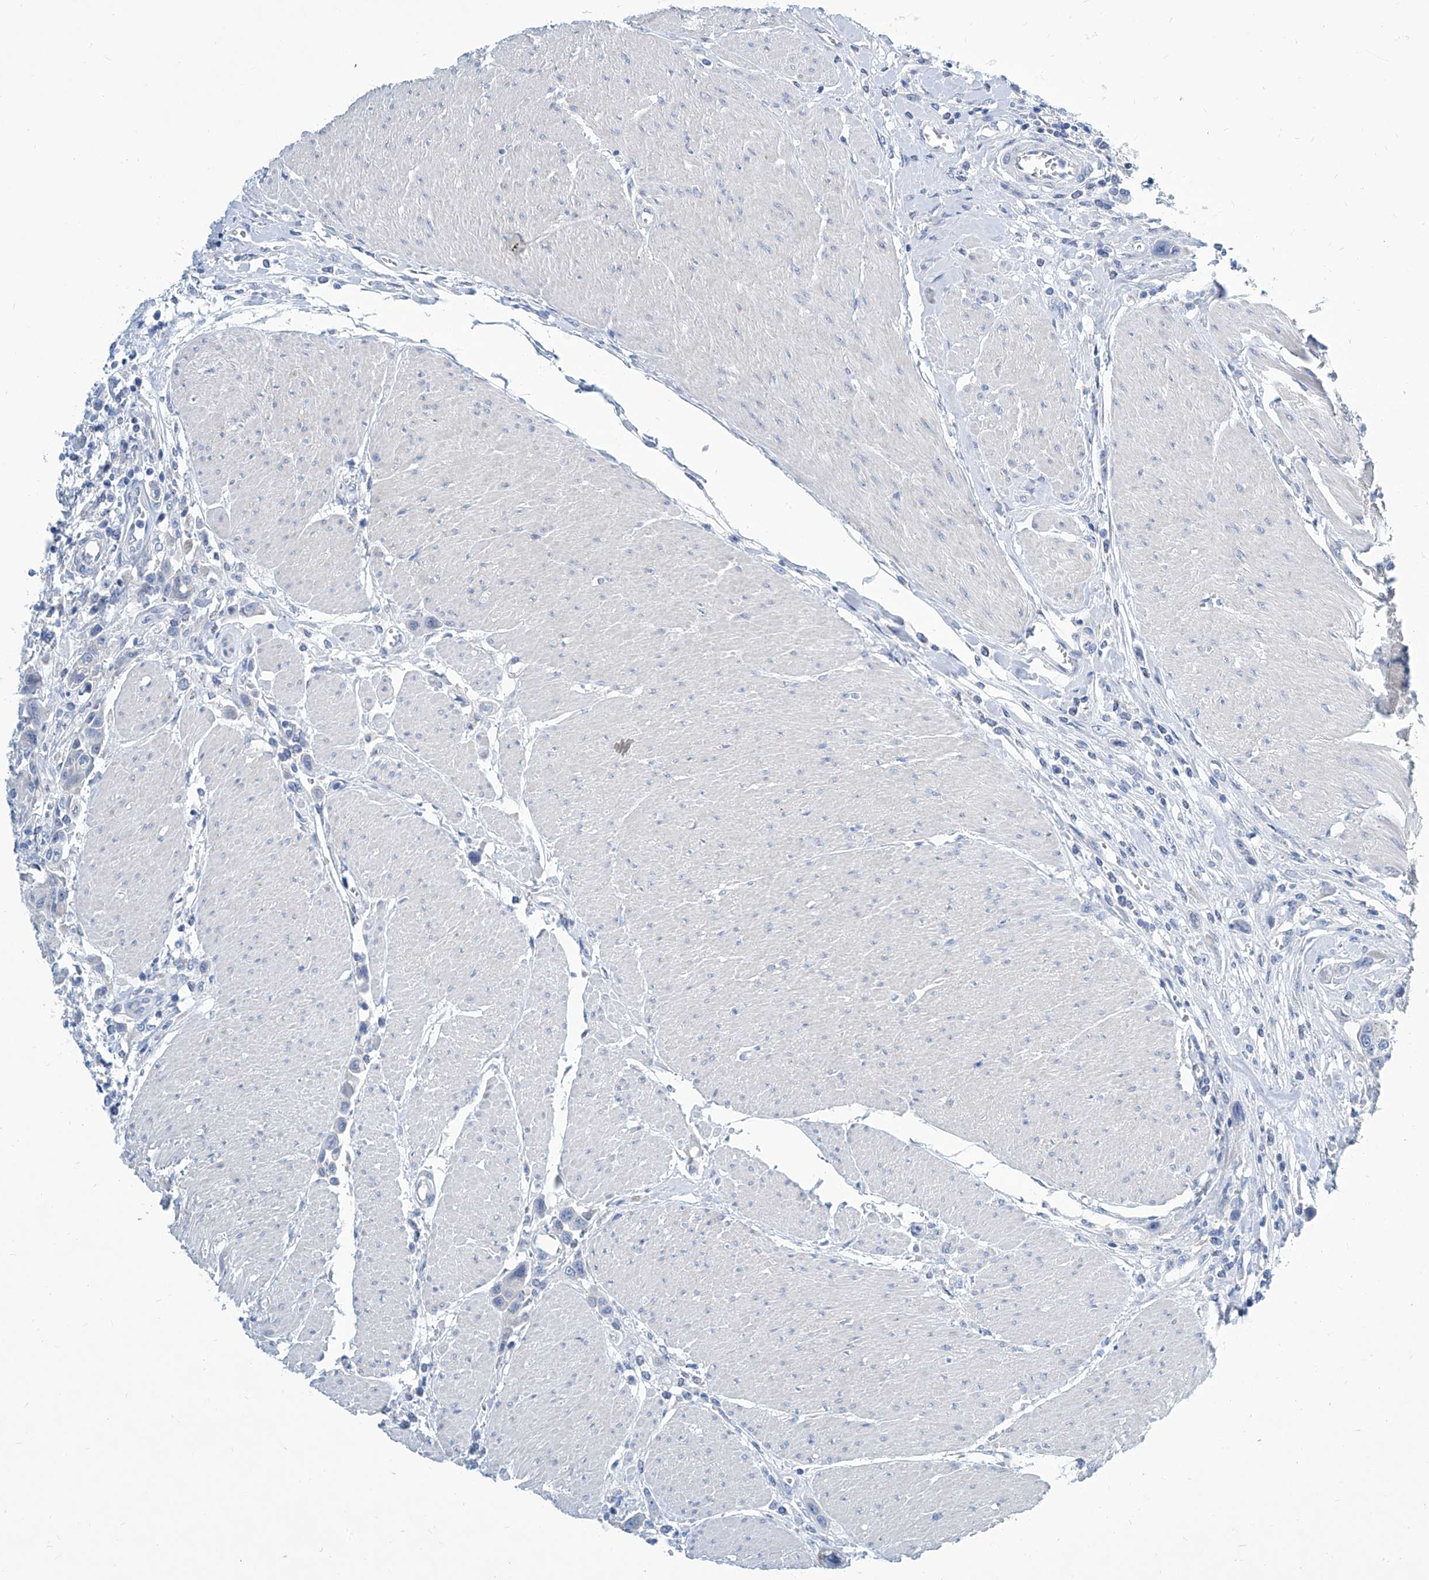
{"staining": {"intensity": "negative", "quantity": "none", "location": "none"}, "tissue": "urothelial cancer", "cell_type": "Tumor cells", "image_type": "cancer", "snomed": [{"axis": "morphology", "description": "Urothelial carcinoma, High grade"}, {"axis": "topography", "description": "Urinary bladder"}], "caption": "A high-resolution histopathology image shows immunohistochemistry staining of urothelial cancer, which displays no significant positivity in tumor cells.", "gene": "ZNF519", "patient": {"sex": "male", "age": 50}}